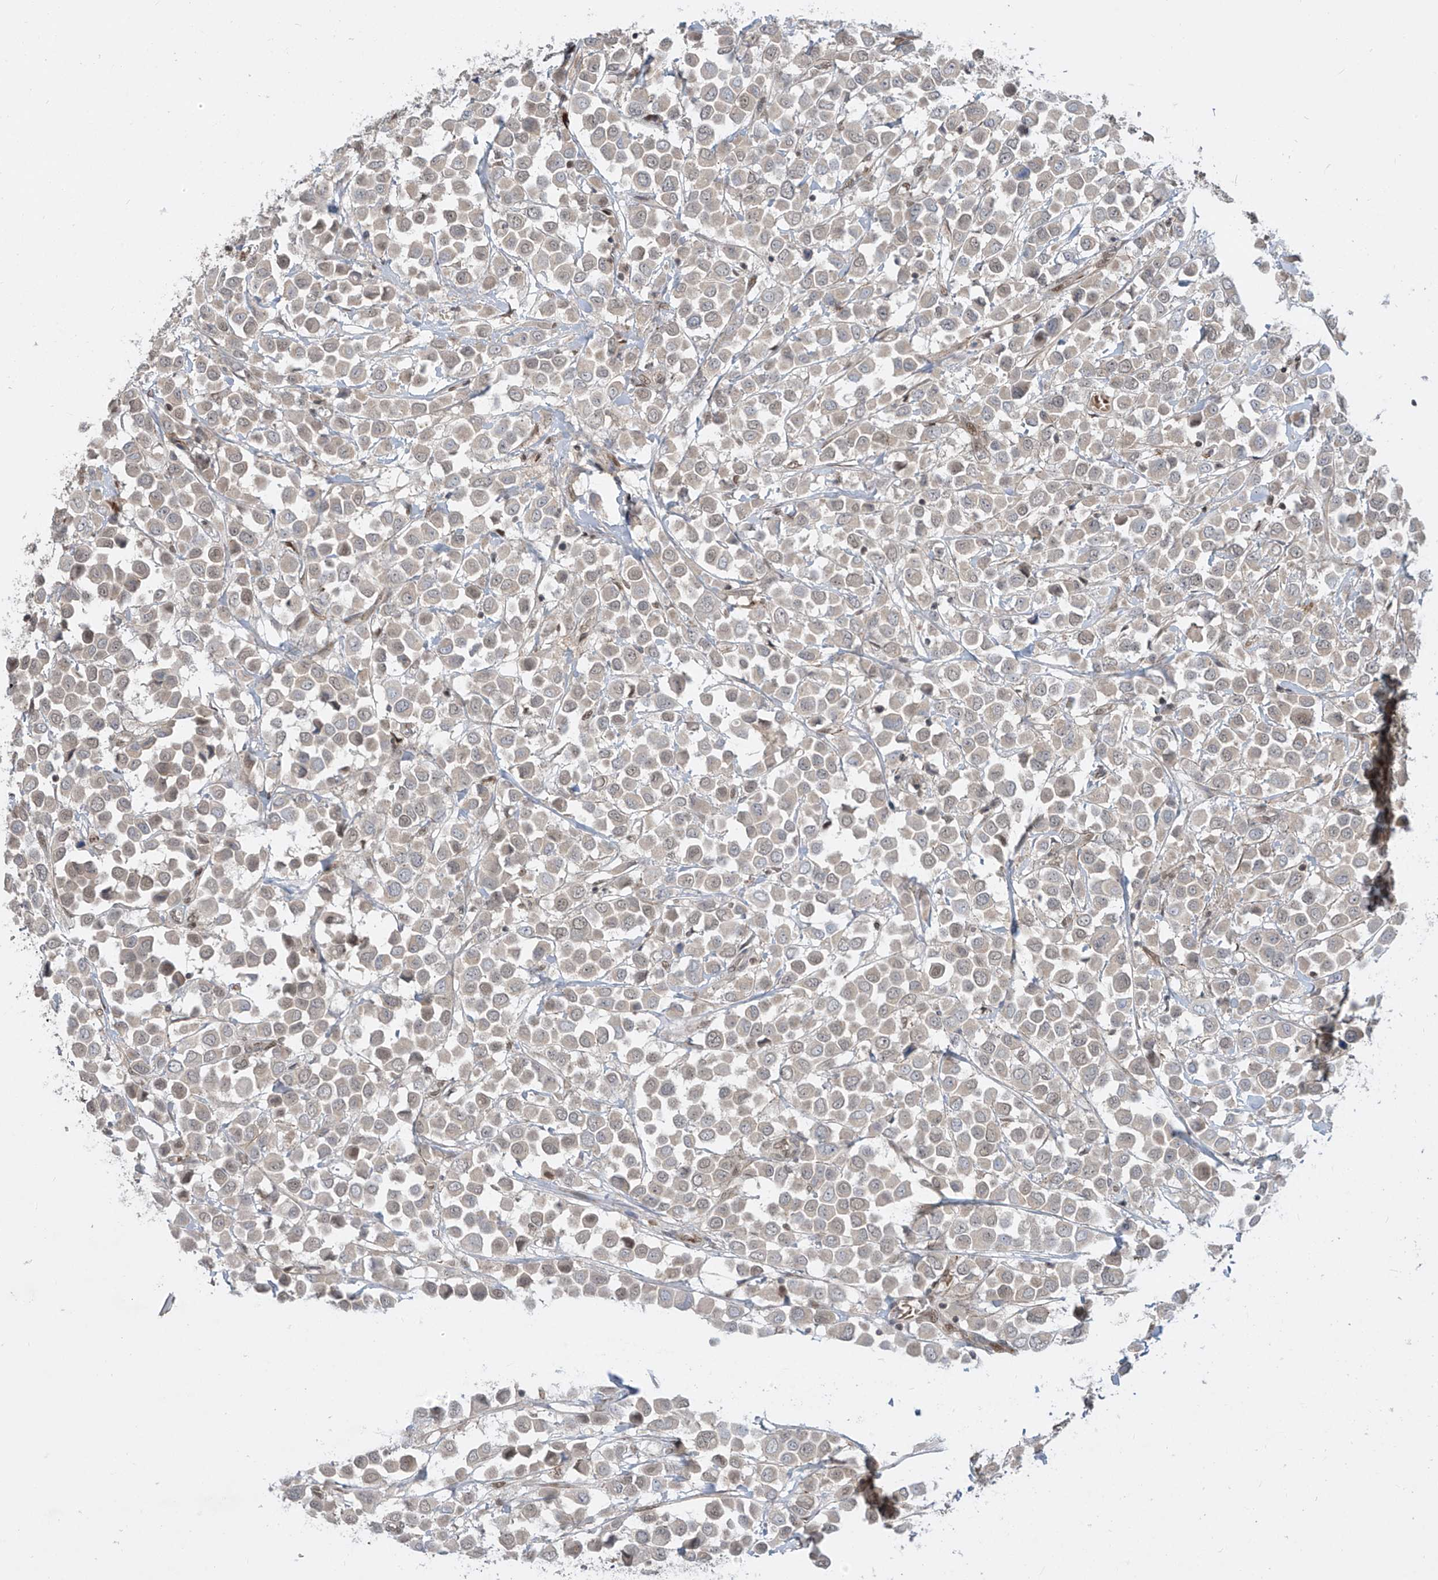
{"staining": {"intensity": "negative", "quantity": "none", "location": "none"}, "tissue": "breast cancer", "cell_type": "Tumor cells", "image_type": "cancer", "snomed": [{"axis": "morphology", "description": "Duct carcinoma"}, {"axis": "topography", "description": "Breast"}], "caption": "Immunohistochemistry (IHC) image of neoplastic tissue: breast cancer stained with DAB demonstrates no significant protein positivity in tumor cells.", "gene": "LAGE3", "patient": {"sex": "female", "age": 61}}